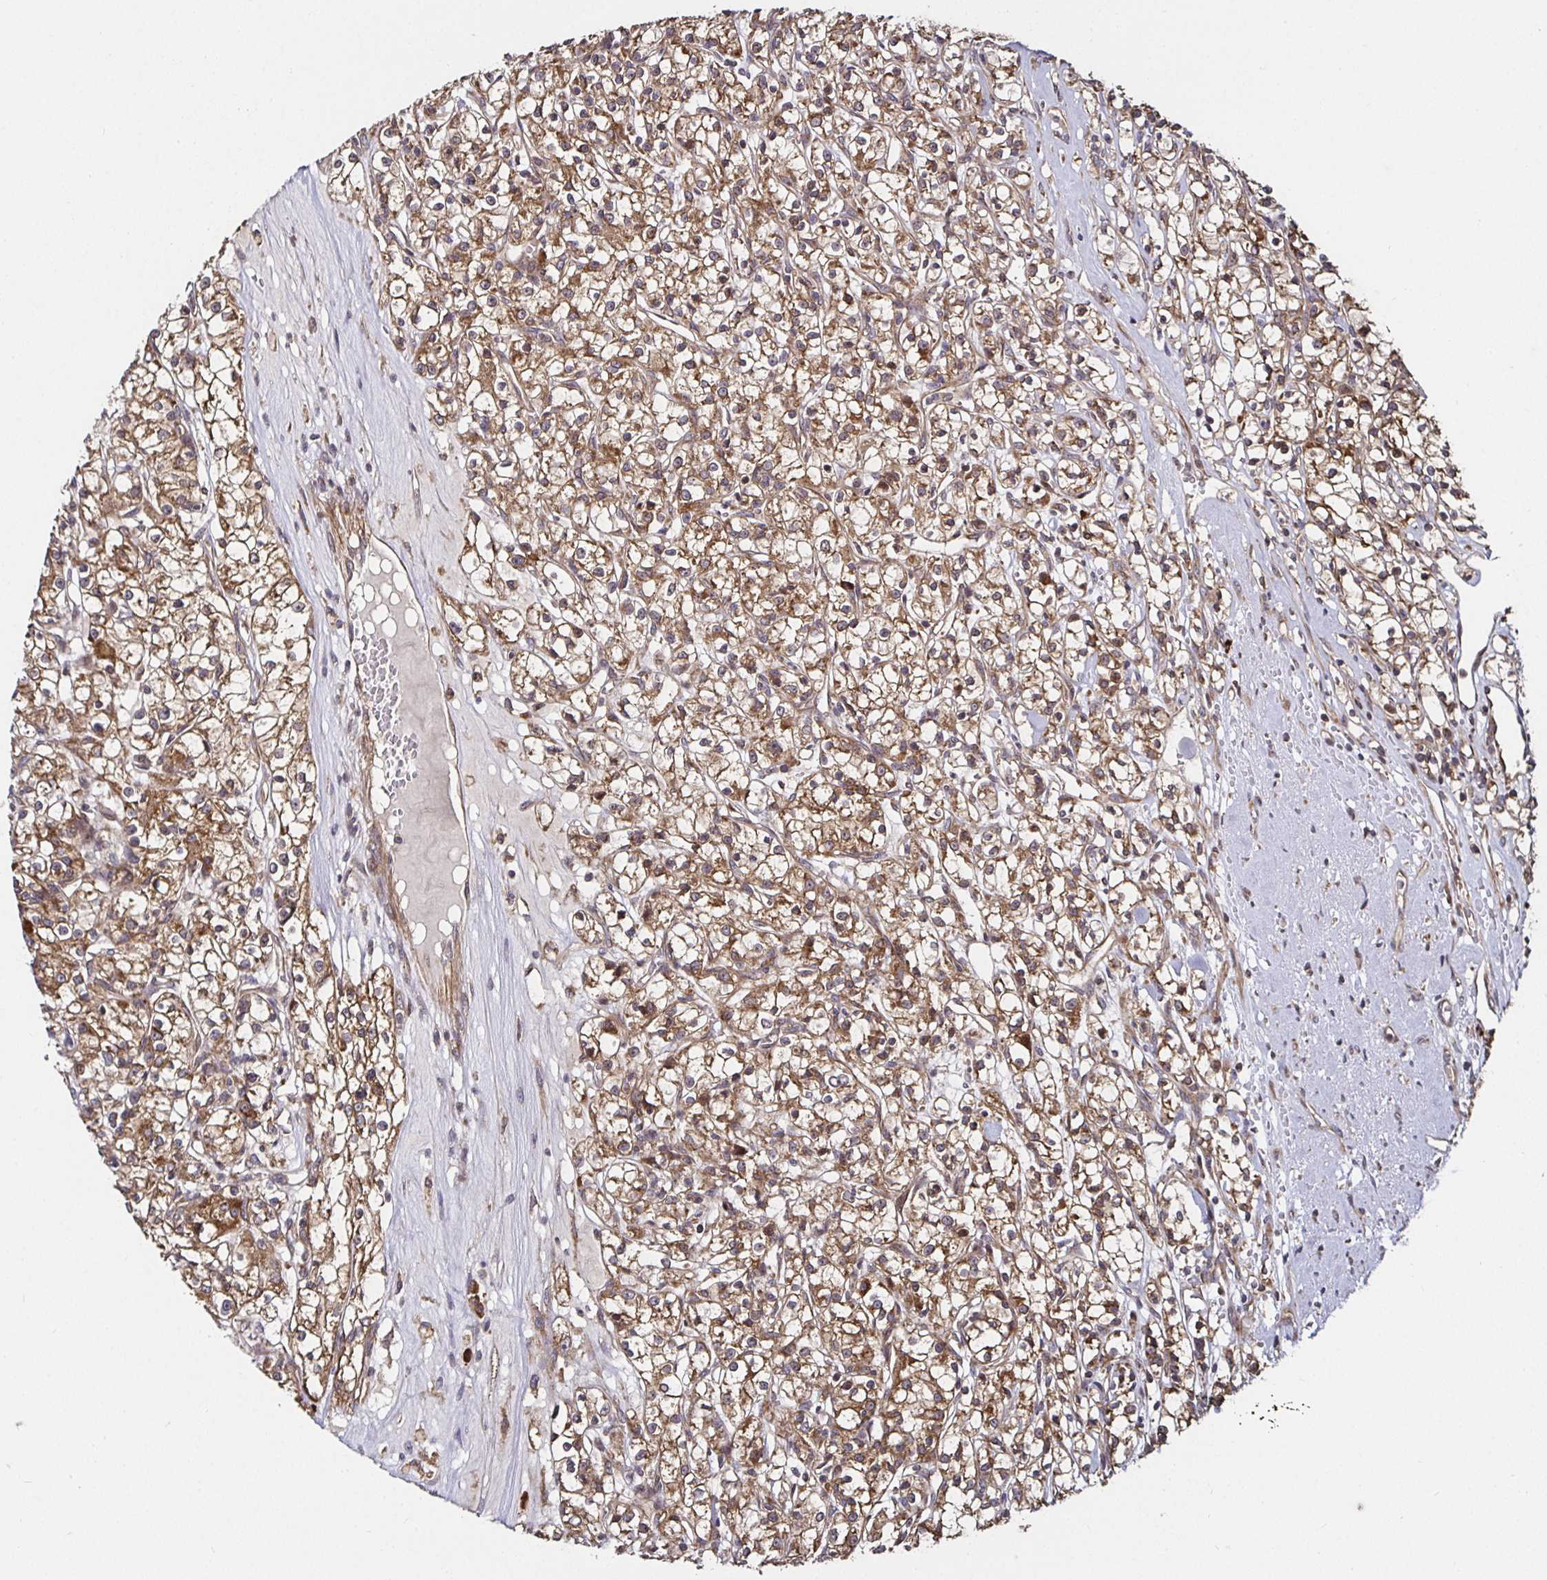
{"staining": {"intensity": "moderate", "quantity": ">75%", "location": "cytoplasmic/membranous"}, "tissue": "renal cancer", "cell_type": "Tumor cells", "image_type": "cancer", "snomed": [{"axis": "morphology", "description": "Adenocarcinoma, NOS"}, {"axis": "topography", "description": "Kidney"}], "caption": "This photomicrograph displays adenocarcinoma (renal) stained with immunohistochemistry (IHC) to label a protein in brown. The cytoplasmic/membranous of tumor cells show moderate positivity for the protein. Nuclei are counter-stained blue.", "gene": "MLST8", "patient": {"sex": "female", "age": 59}}